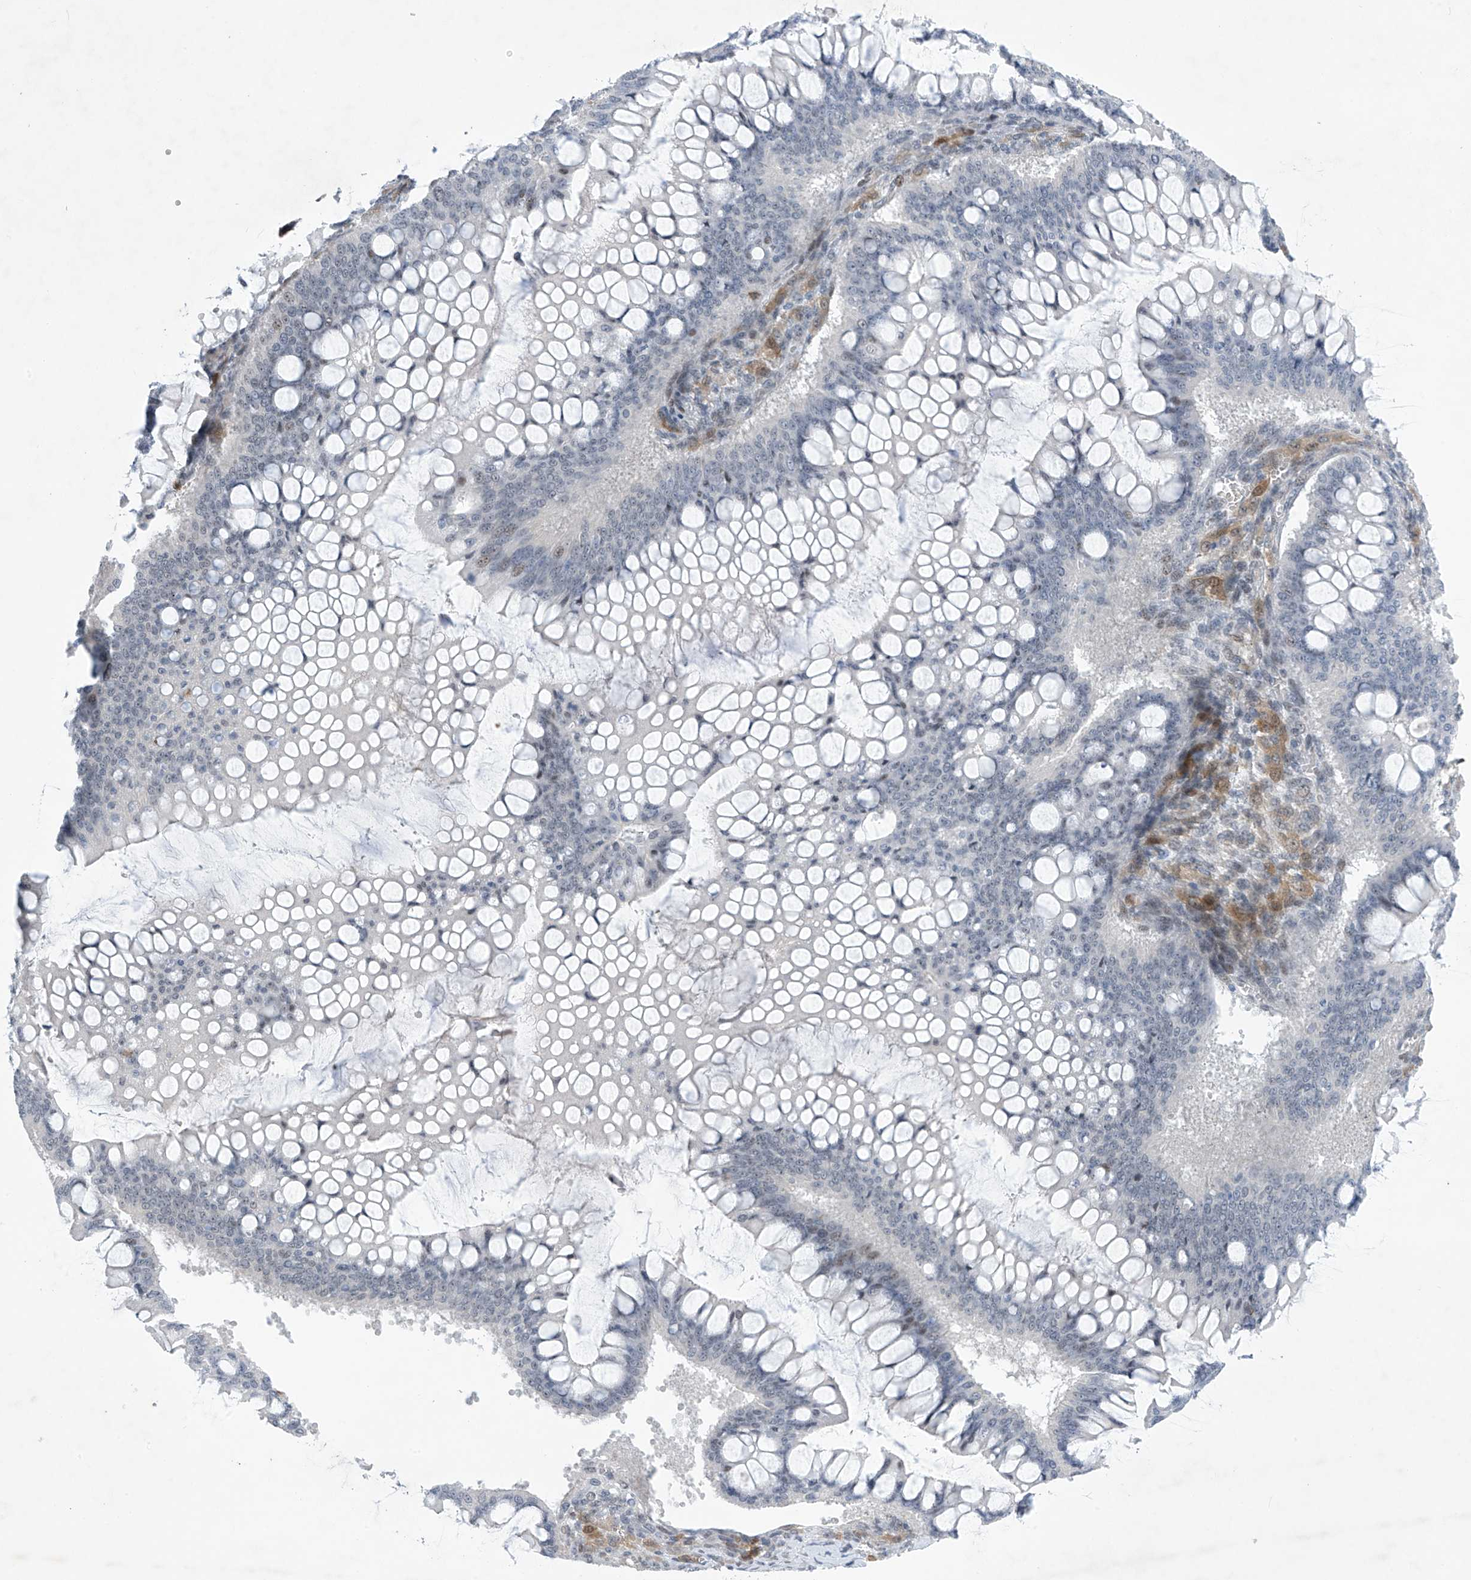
{"staining": {"intensity": "negative", "quantity": "none", "location": "none"}, "tissue": "ovarian cancer", "cell_type": "Tumor cells", "image_type": "cancer", "snomed": [{"axis": "morphology", "description": "Cystadenocarcinoma, mucinous, NOS"}, {"axis": "topography", "description": "Ovary"}], "caption": "Immunohistochemistry (IHC) micrograph of neoplastic tissue: ovarian cancer stained with DAB reveals no significant protein positivity in tumor cells.", "gene": "MSL3", "patient": {"sex": "female", "age": 73}}